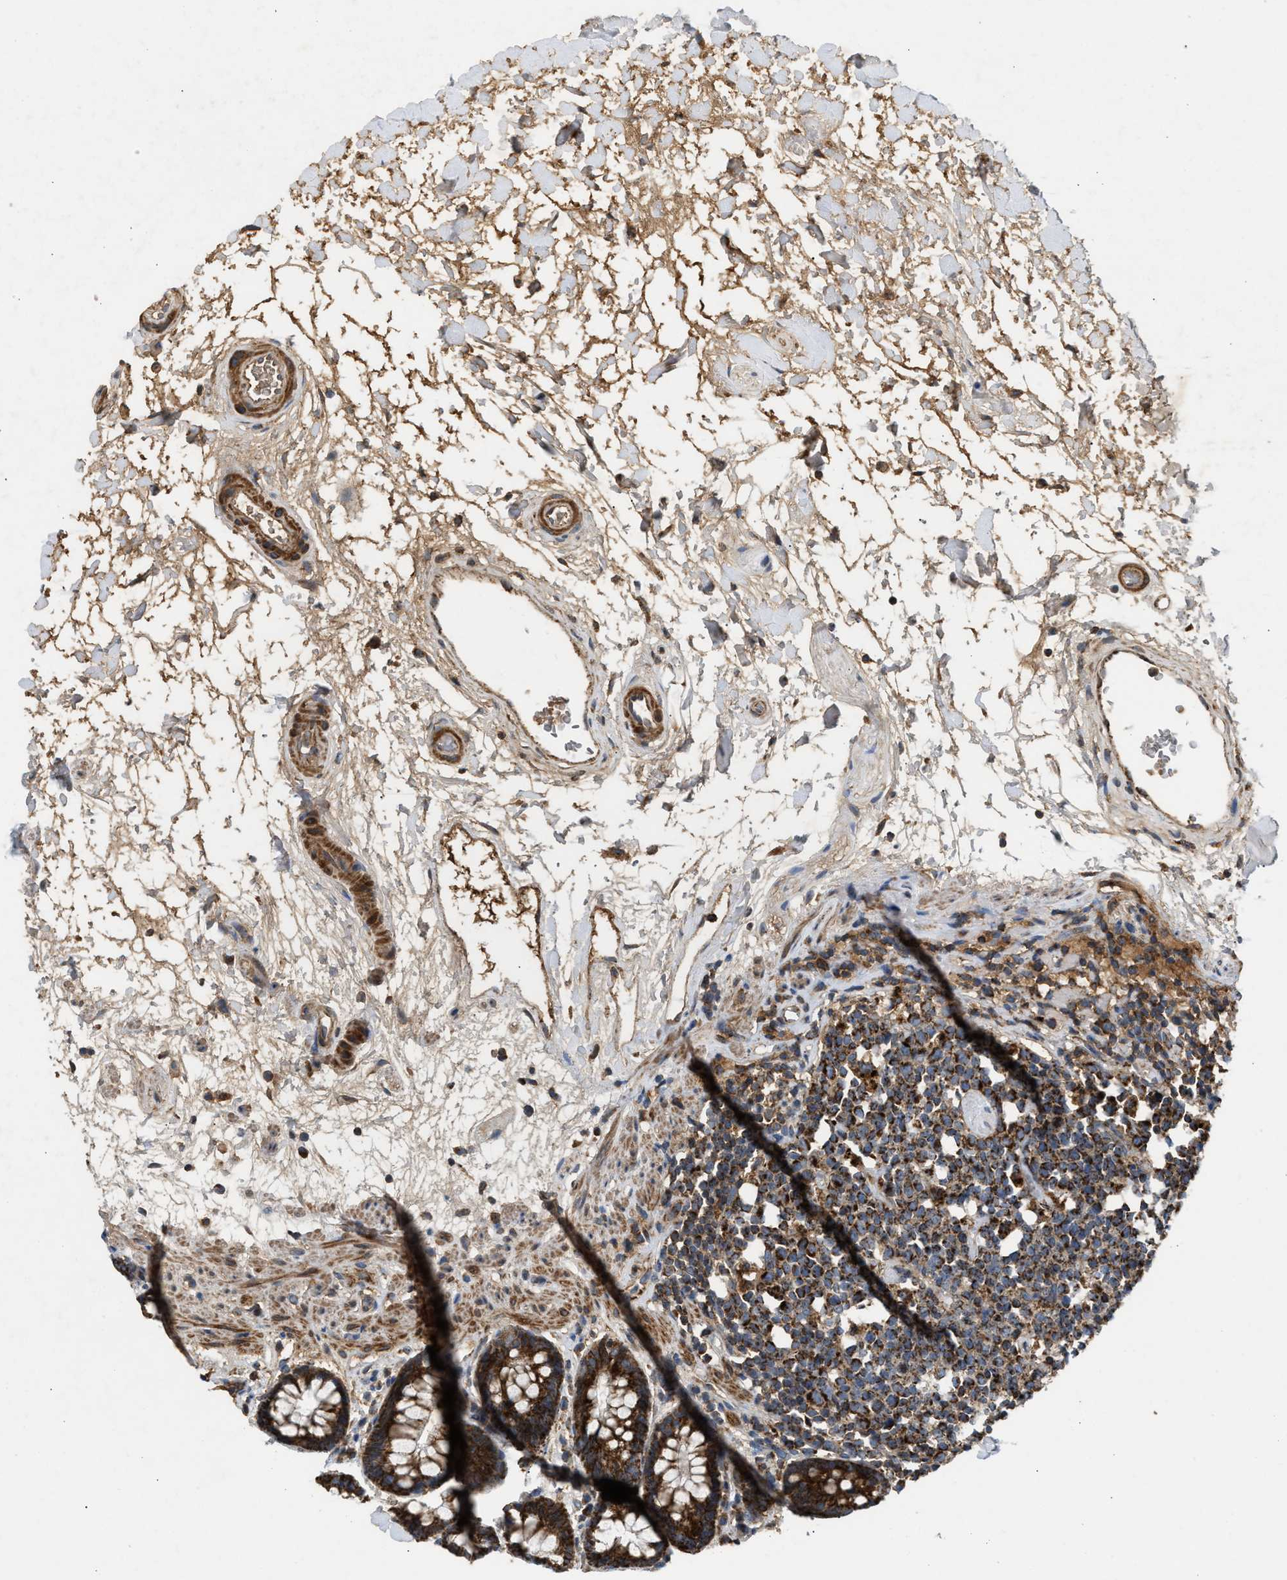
{"staining": {"intensity": "strong", "quantity": ">75%", "location": "cytoplasmic/membranous"}, "tissue": "rectum", "cell_type": "Glandular cells", "image_type": "normal", "snomed": [{"axis": "morphology", "description": "Normal tissue, NOS"}, {"axis": "topography", "description": "Rectum"}], "caption": "Immunohistochemistry (IHC) image of unremarkable rectum: human rectum stained using immunohistochemistry (IHC) exhibits high levels of strong protein expression localized specifically in the cytoplasmic/membranous of glandular cells, appearing as a cytoplasmic/membranous brown color.", "gene": "TACO1", "patient": {"sex": "male", "age": 64}}